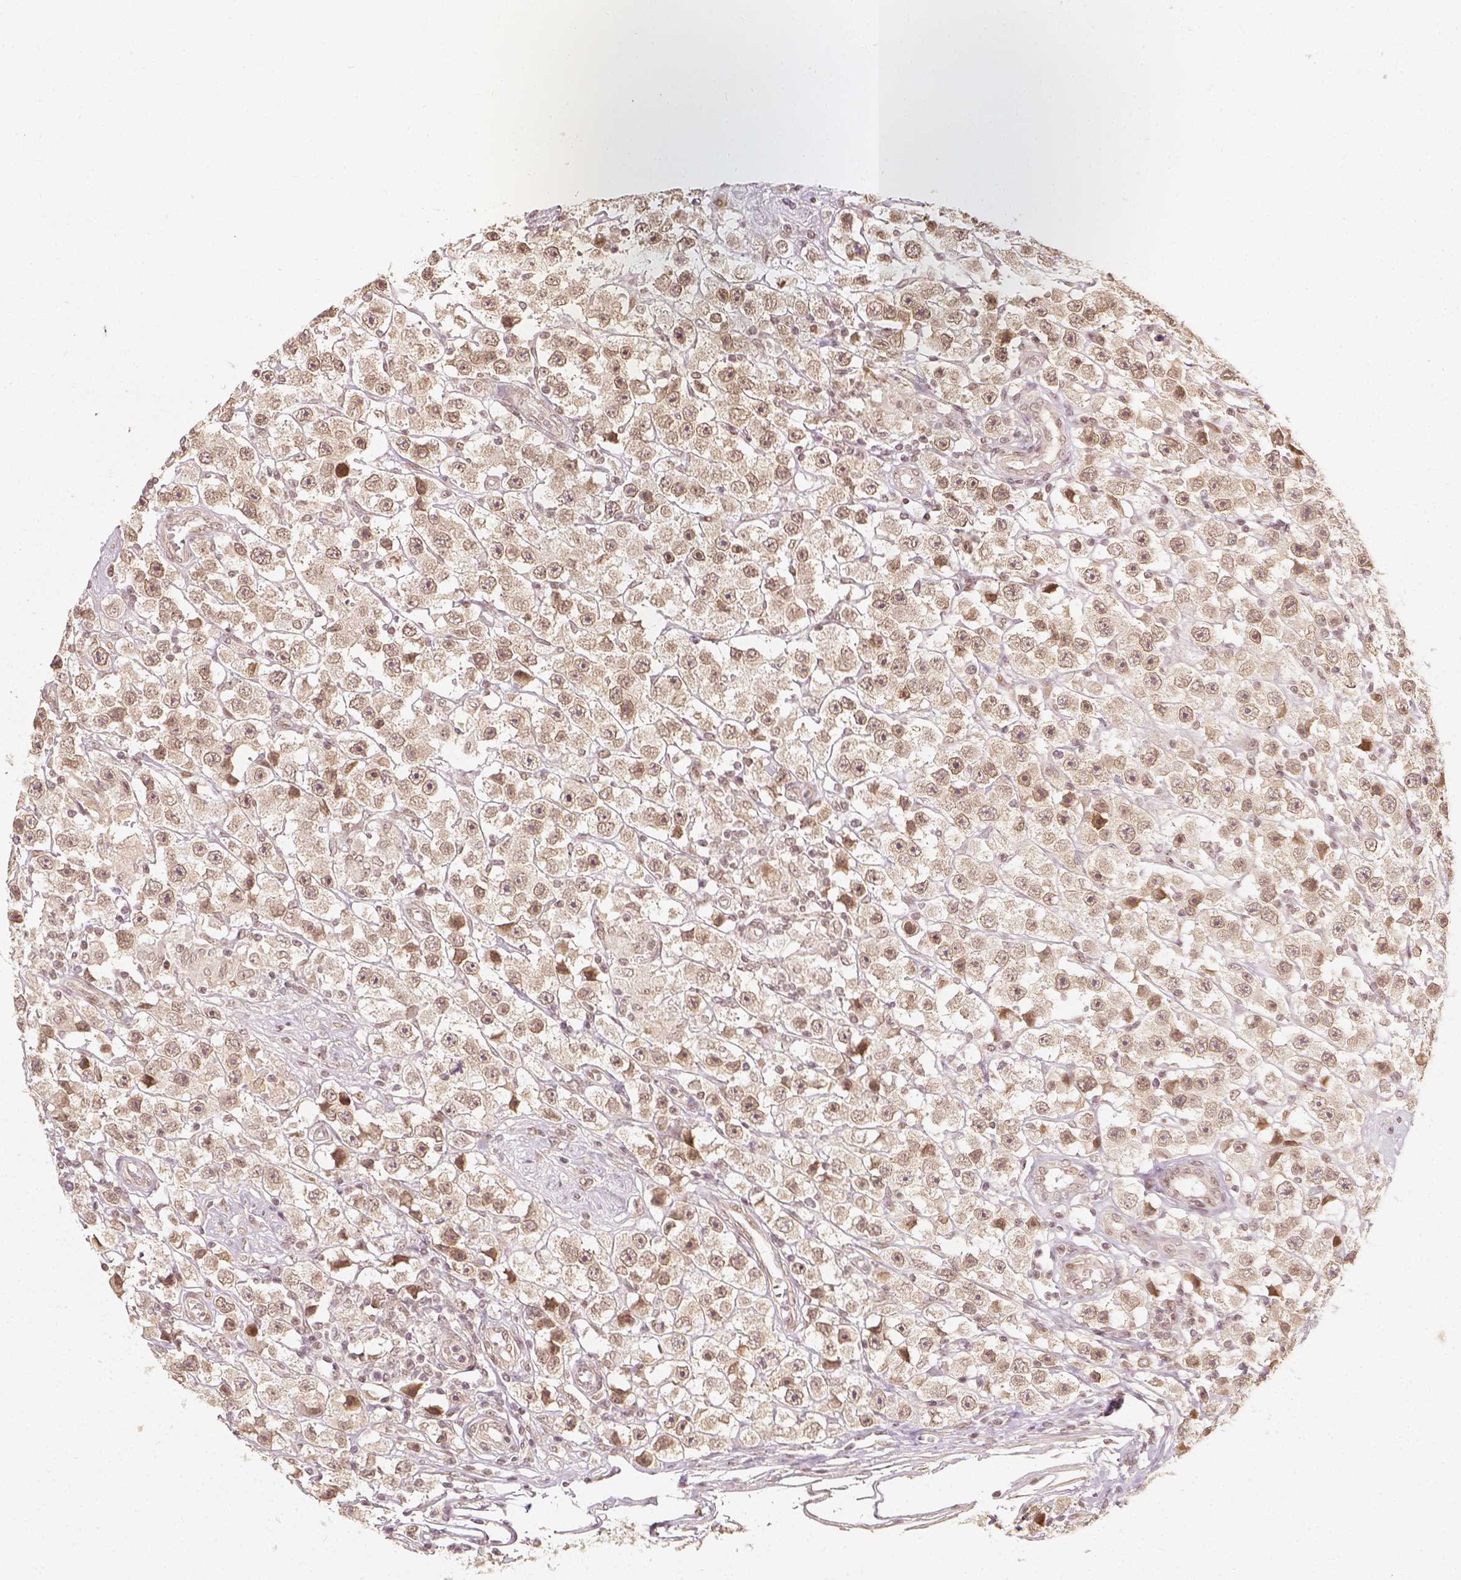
{"staining": {"intensity": "weak", "quantity": ">75%", "location": "cytoplasmic/membranous,nuclear"}, "tissue": "testis cancer", "cell_type": "Tumor cells", "image_type": "cancer", "snomed": [{"axis": "morphology", "description": "Seminoma, NOS"}, {"axis": "topography", "description": "Testis"}], "caption": "Immunohistochemical staining of testis cancer shows low levels of weak cytoplasmic/membranous and nuclear protein staining in approximately >75% of tumor cells.", "gene": "ZMAT3", "patient": {"sex": "male", "age": 45}}